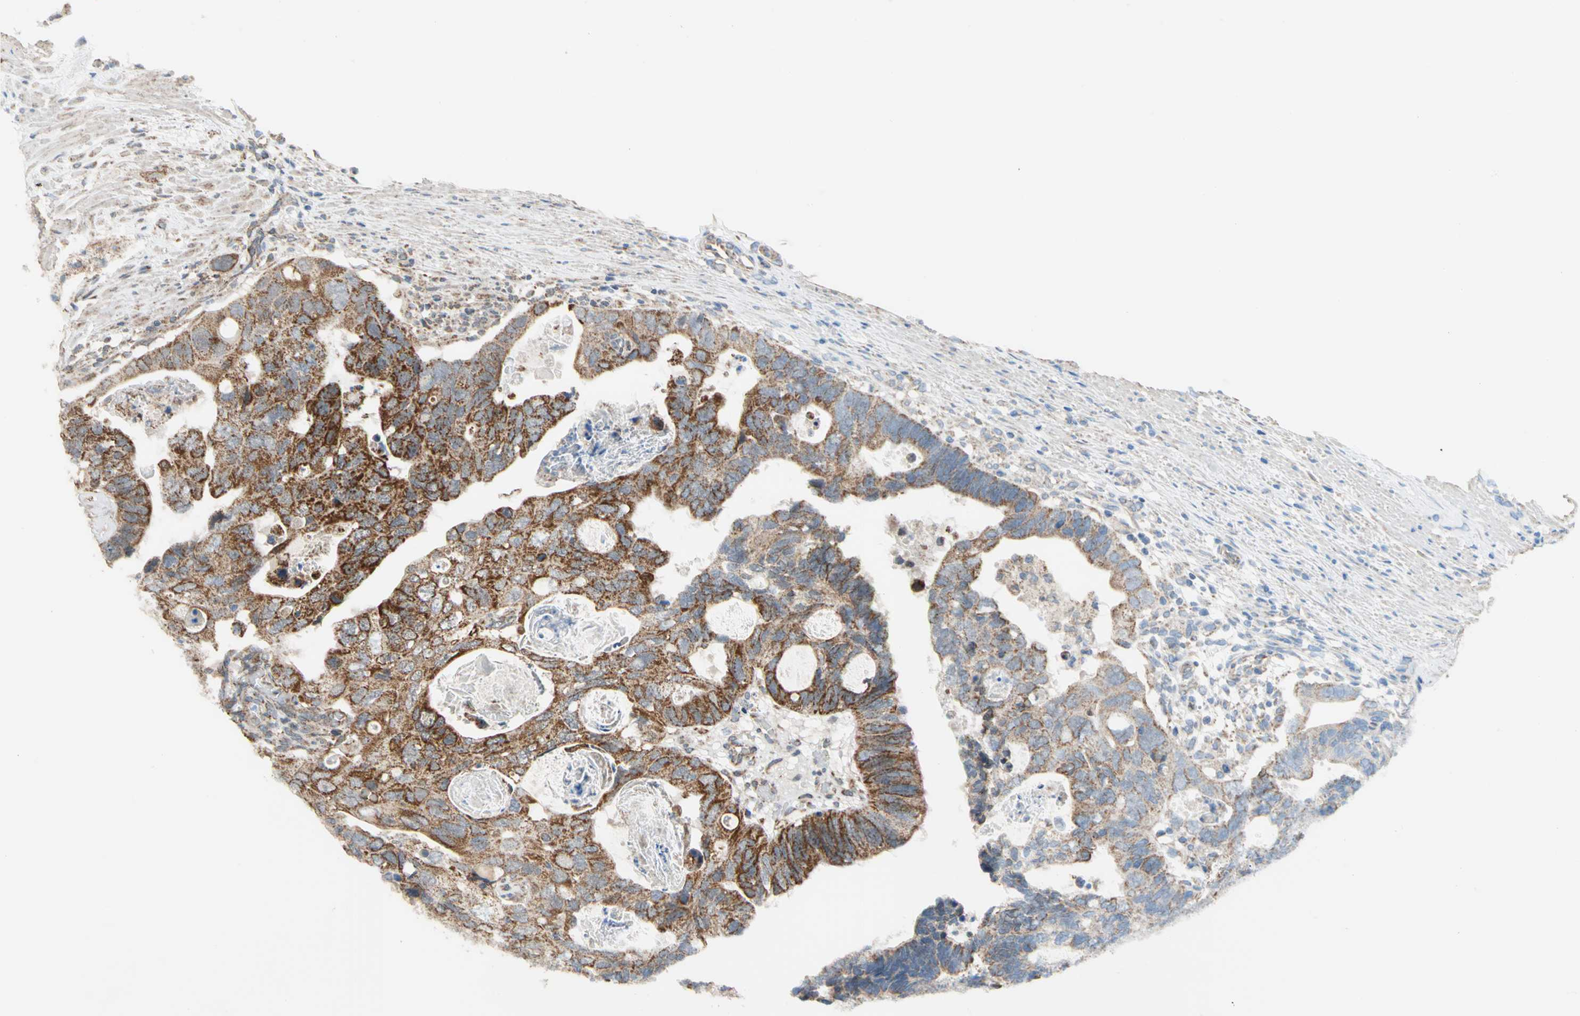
{"staining": {"intensity": "strong", "quantity": ">75%", "location": "cytoplasmic/membranous"}, "tissue": "colorectal cancer", "cell_type": "Tumor cells", "image_type": "cancer", "snomed": [{"axis": "morphology", "description": "Adenocarcinoma, NOS"}, {"axis": "topography", "description": "Rectum"}], "caption": "Protein staining shows strong cytoplasmic/membranous expression in approximately >75% of tumor cells in colorectal cancer. Nuclei are stained in blue.", "gene": "MRPS22", "patient": {"sex": "male", "age": 53}}